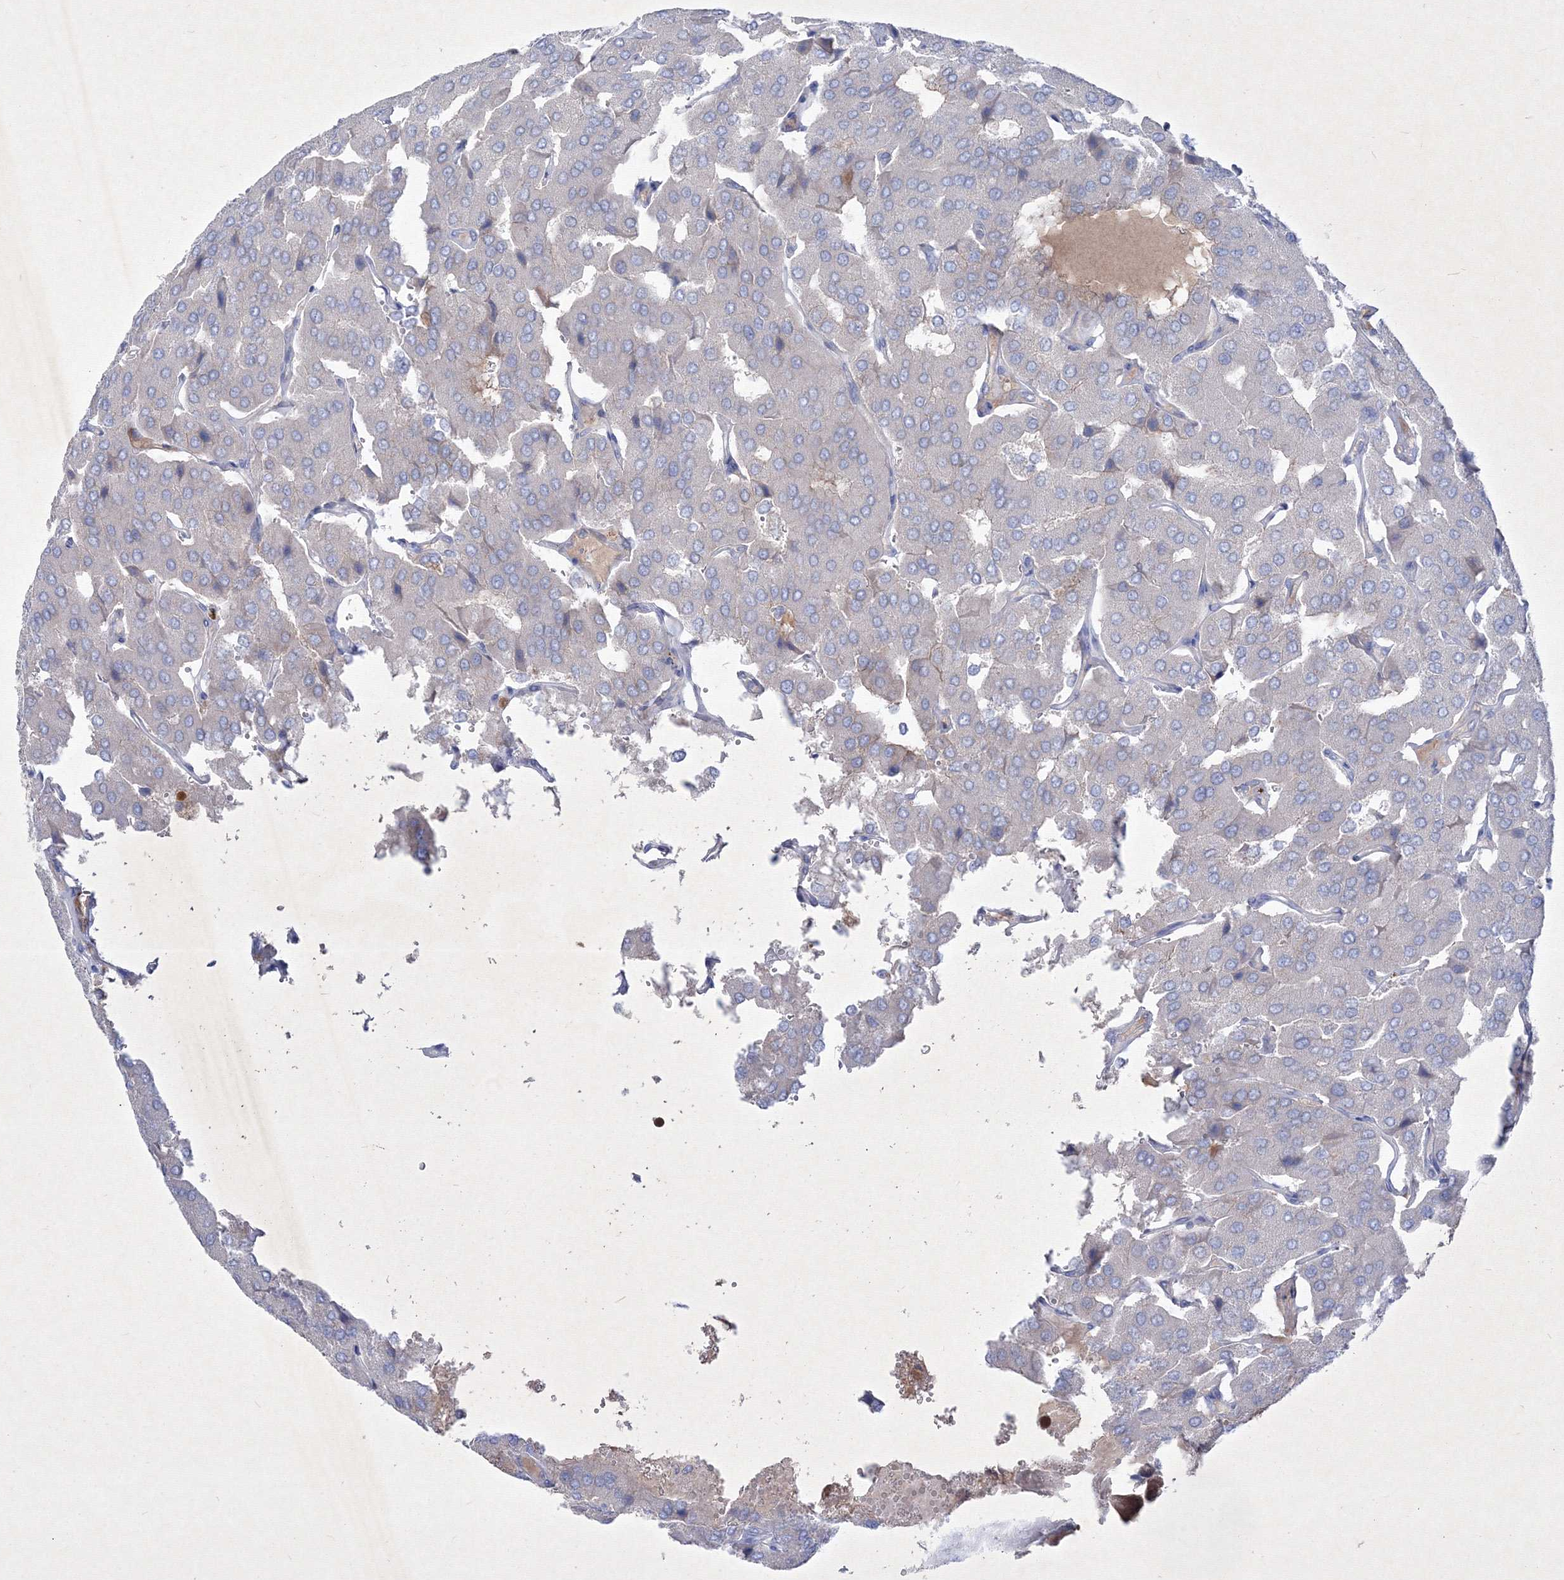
{"staining": {"intensity": "negative", "quantity": "none", "location": "none"}, "tissue": "parathyroid gland", "cell_type": "Glandular cells", "image_type": "normal", "snomed": [{"axis": "morphology", "description": "Normal tissue, NOS"}, {"axis": "morphology", "description": "Adenoma, NOS"}, {"axis": "topography", "description": "Parathyroid gland"}], "caption": "IHC photomicrograph of benign parathyroid gland stained for a protein (brown), which reveals no positivity in glandular cells.", "gene": "TMEM139", "patient": {"sex": "female", "age": 86}}